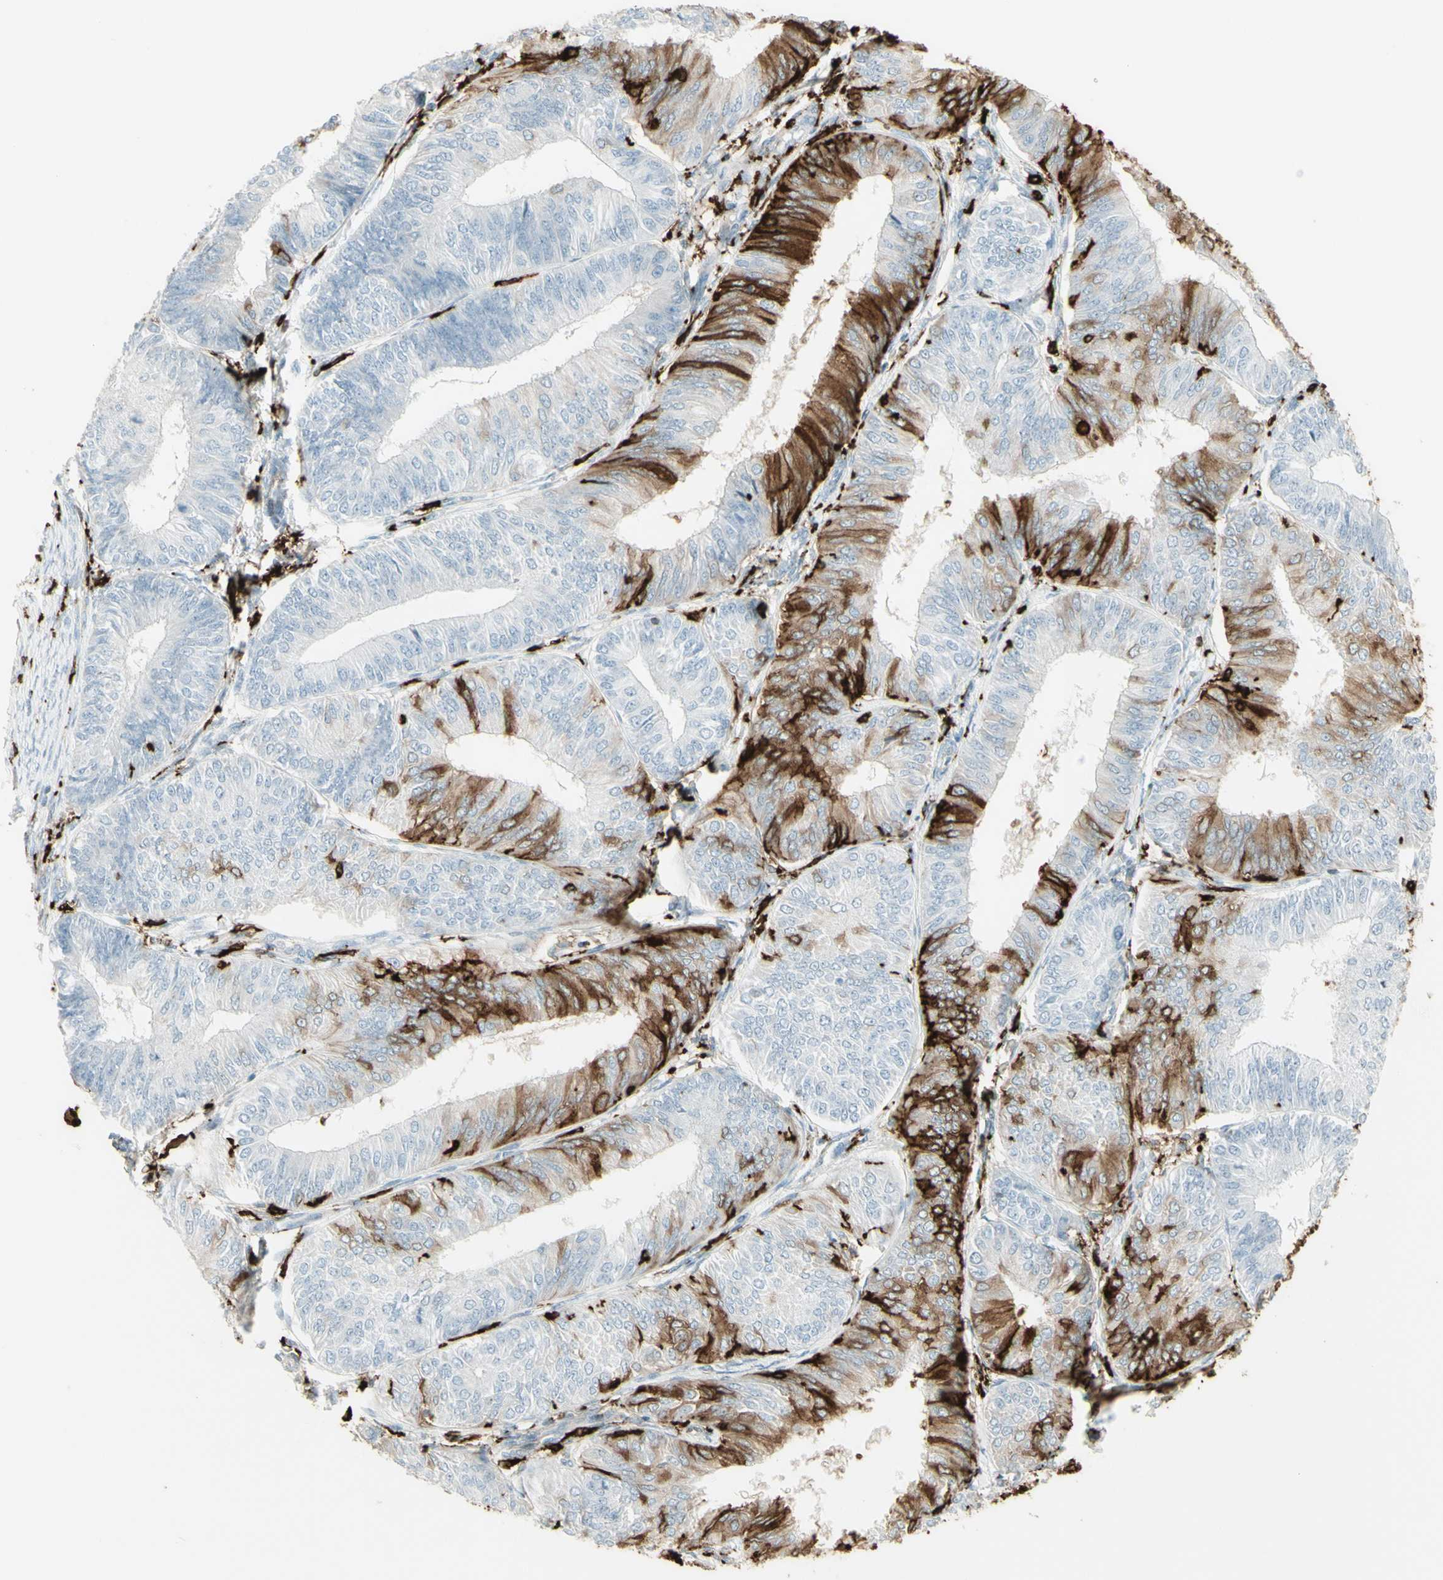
{"staining": {"intensity": "moderate", "quantity": "25%-75%", "location": "cytoplasmic/membranous"}, "tissue": "endometrial cancer", "cell_type": "Tumor cells", "image_type": "cancer", "snomed": [{"axis": "morphology", "description": "Adenocarcinoma, NOS"}, {"axis": "topography", "description": "Endometrium"}], "caption": "An IHC image of tumor tissue is shown. Protein staining in brown shows moderate cytoplasmic/membranous positivity in adenocarcinoma (endometrial) within tumor cells. Nuclei are stained in blue.", "gene": "HLA-DPB1", "patient": {"sex": "female", "age": 58}}